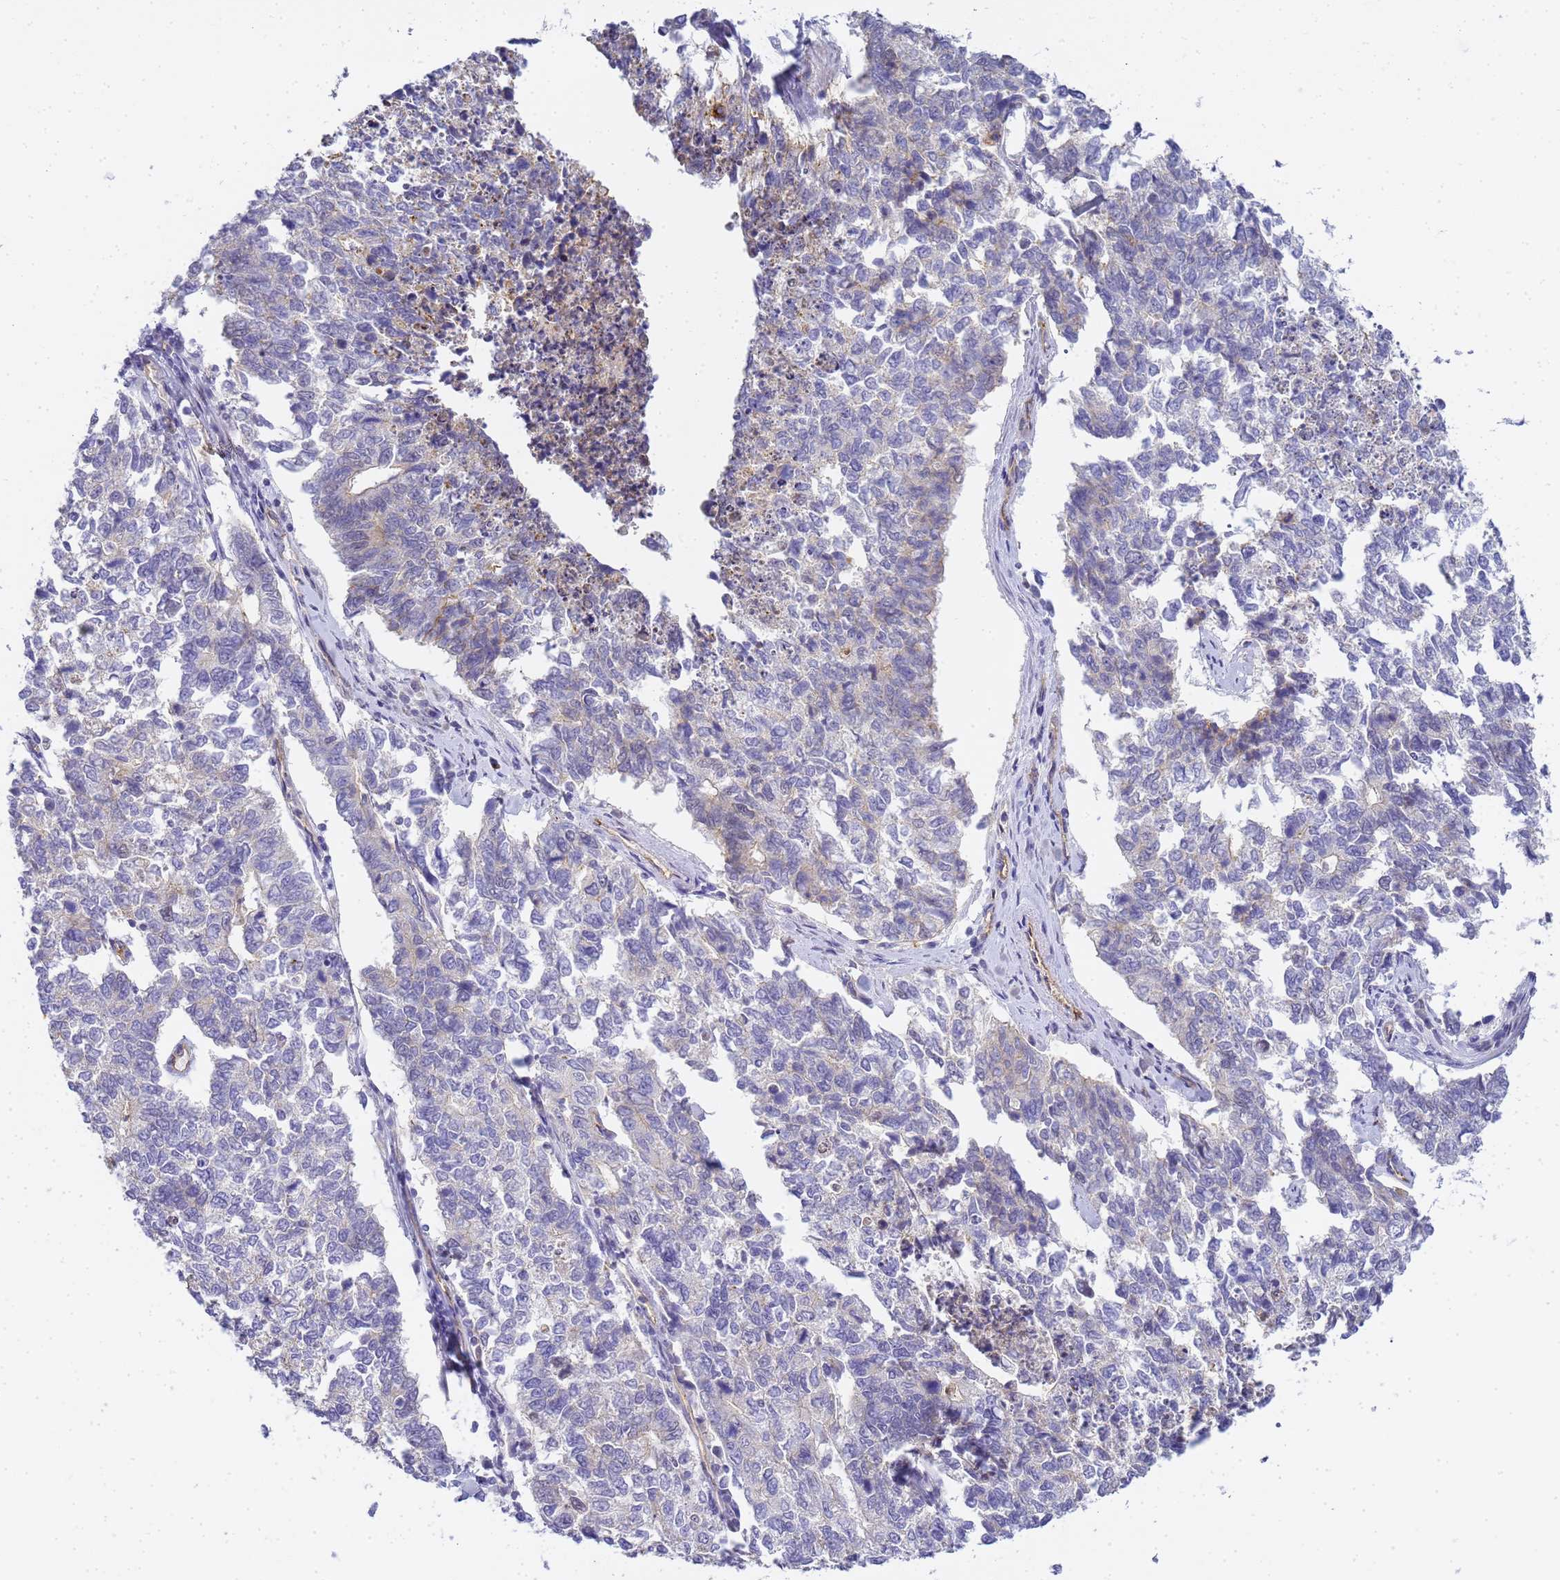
{"staining": {"intensity": "negative", "quantity": "none", "location": "none"}, "tissue": "cervical cancer", "cell_type": "Tumor cells", "image_type": "cancer", "snomed": [{"axis": "morphology", "description": "Squamous cell carcinoma, NOS"}, {"axis": "topography", "description": "Cervix"}], "caption": "Tumor cells are negative for brown protein staining in cervical squamous cell carcinoma. (DAB immunohistochemistry visualized using brightfield microscopy, high magnification).", "gene": "GON4L", "patient": {"sex": "female", "age": 63}}